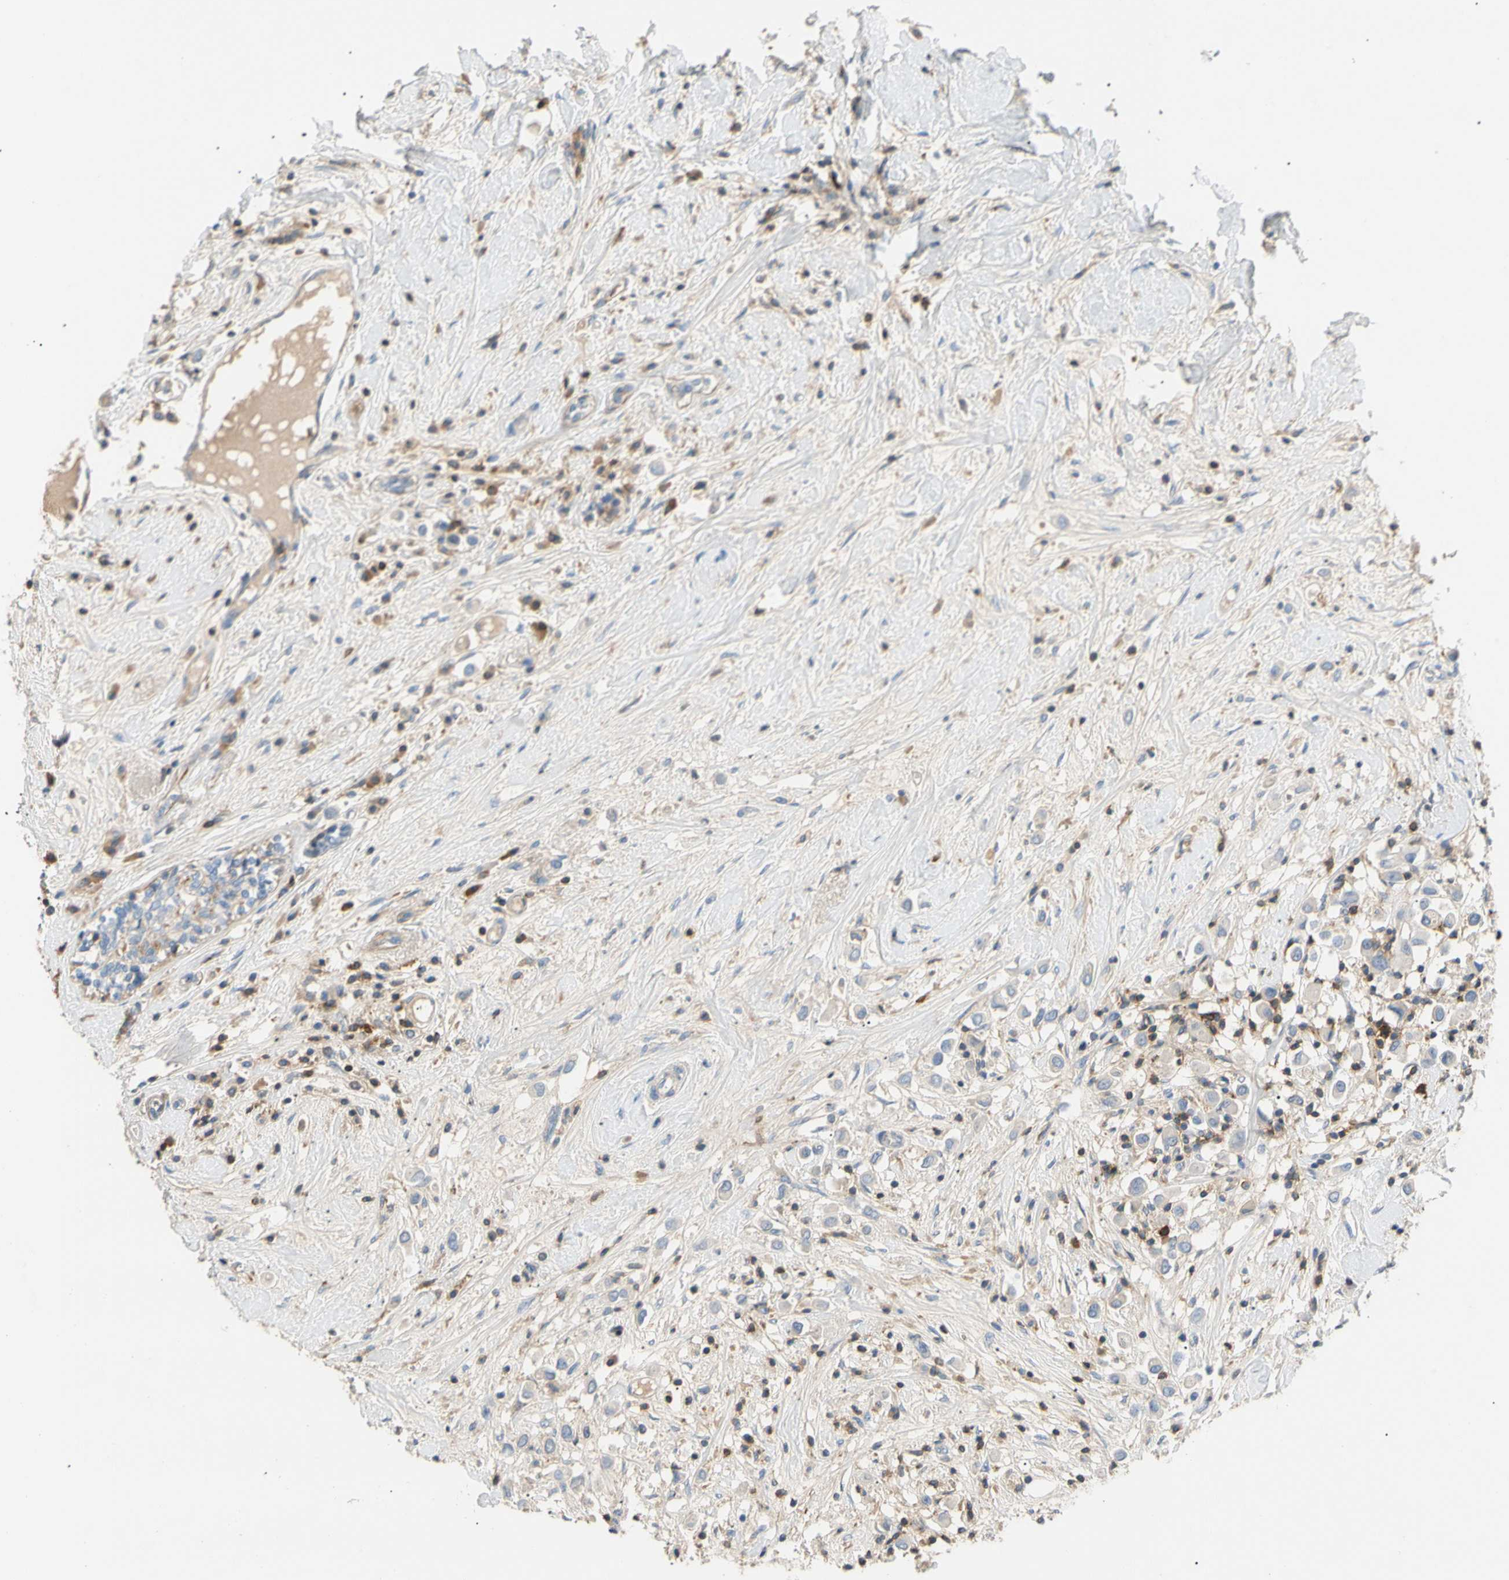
{"staining": {"intensity": "negative", "quantity": "none", "location": "none"}, "tissue": "breast cancer", "cell_type": "Tumor cells", "image_type": "cancer", "snomed": [{"axis": "morphology", "description": "Duct carcinoma"}, {"axis": "topography", "description": "Breast"}], "caption": "Immunohistochemical staining of human infiltrating ductal carcinoma (breast) displays no significant expression in tumor cells. (Brightfield microscopy of DAB immunohistochemistry at high magnification).", "gene": "TNFRSF18", "patient": {"sex": "female", "age": 61}}